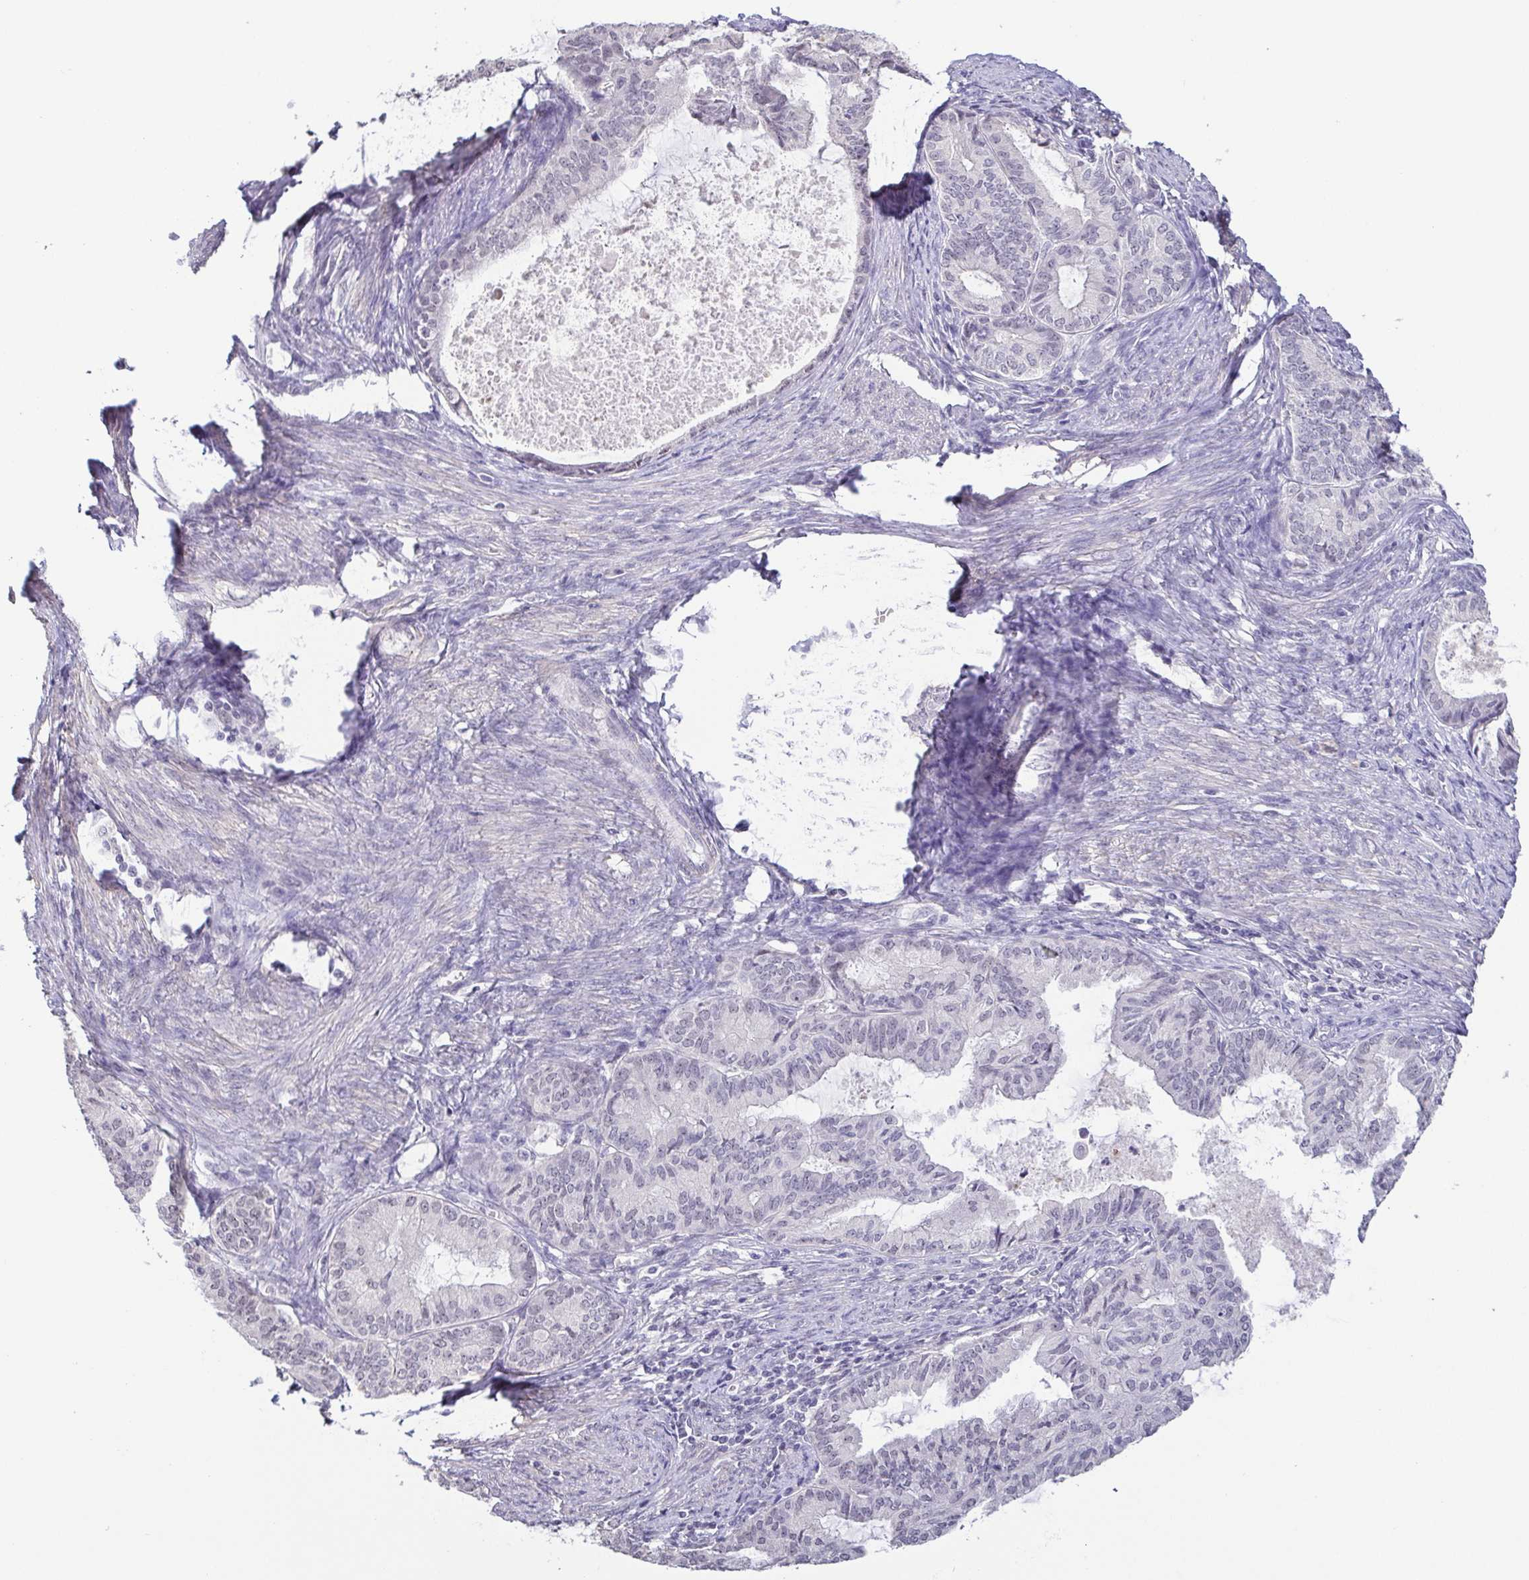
{"staining": {"intensity": "negative", "quantity": "none", "location": "none"}, "tissue": "endometrial cancer", "cell_type": "Tumor cells", "image_type": "cancer", "snomed": [{"axis": "morphology", "description": "Adenocarcinoma, NOS"}, {"axis": "topography", "description": "Endometrium"}], "caption": "Endometrial adenocarcinoma was stained to show a protein in brown. There is no significant staining in tumor cells. The staining is performed using DAB (3,3'-diaminobenzidine) brown chromogen with nuclei counter-stained in using hematoxylin.", "gene": "NEFH", "patient": {"sex": "female", "age": 86}}